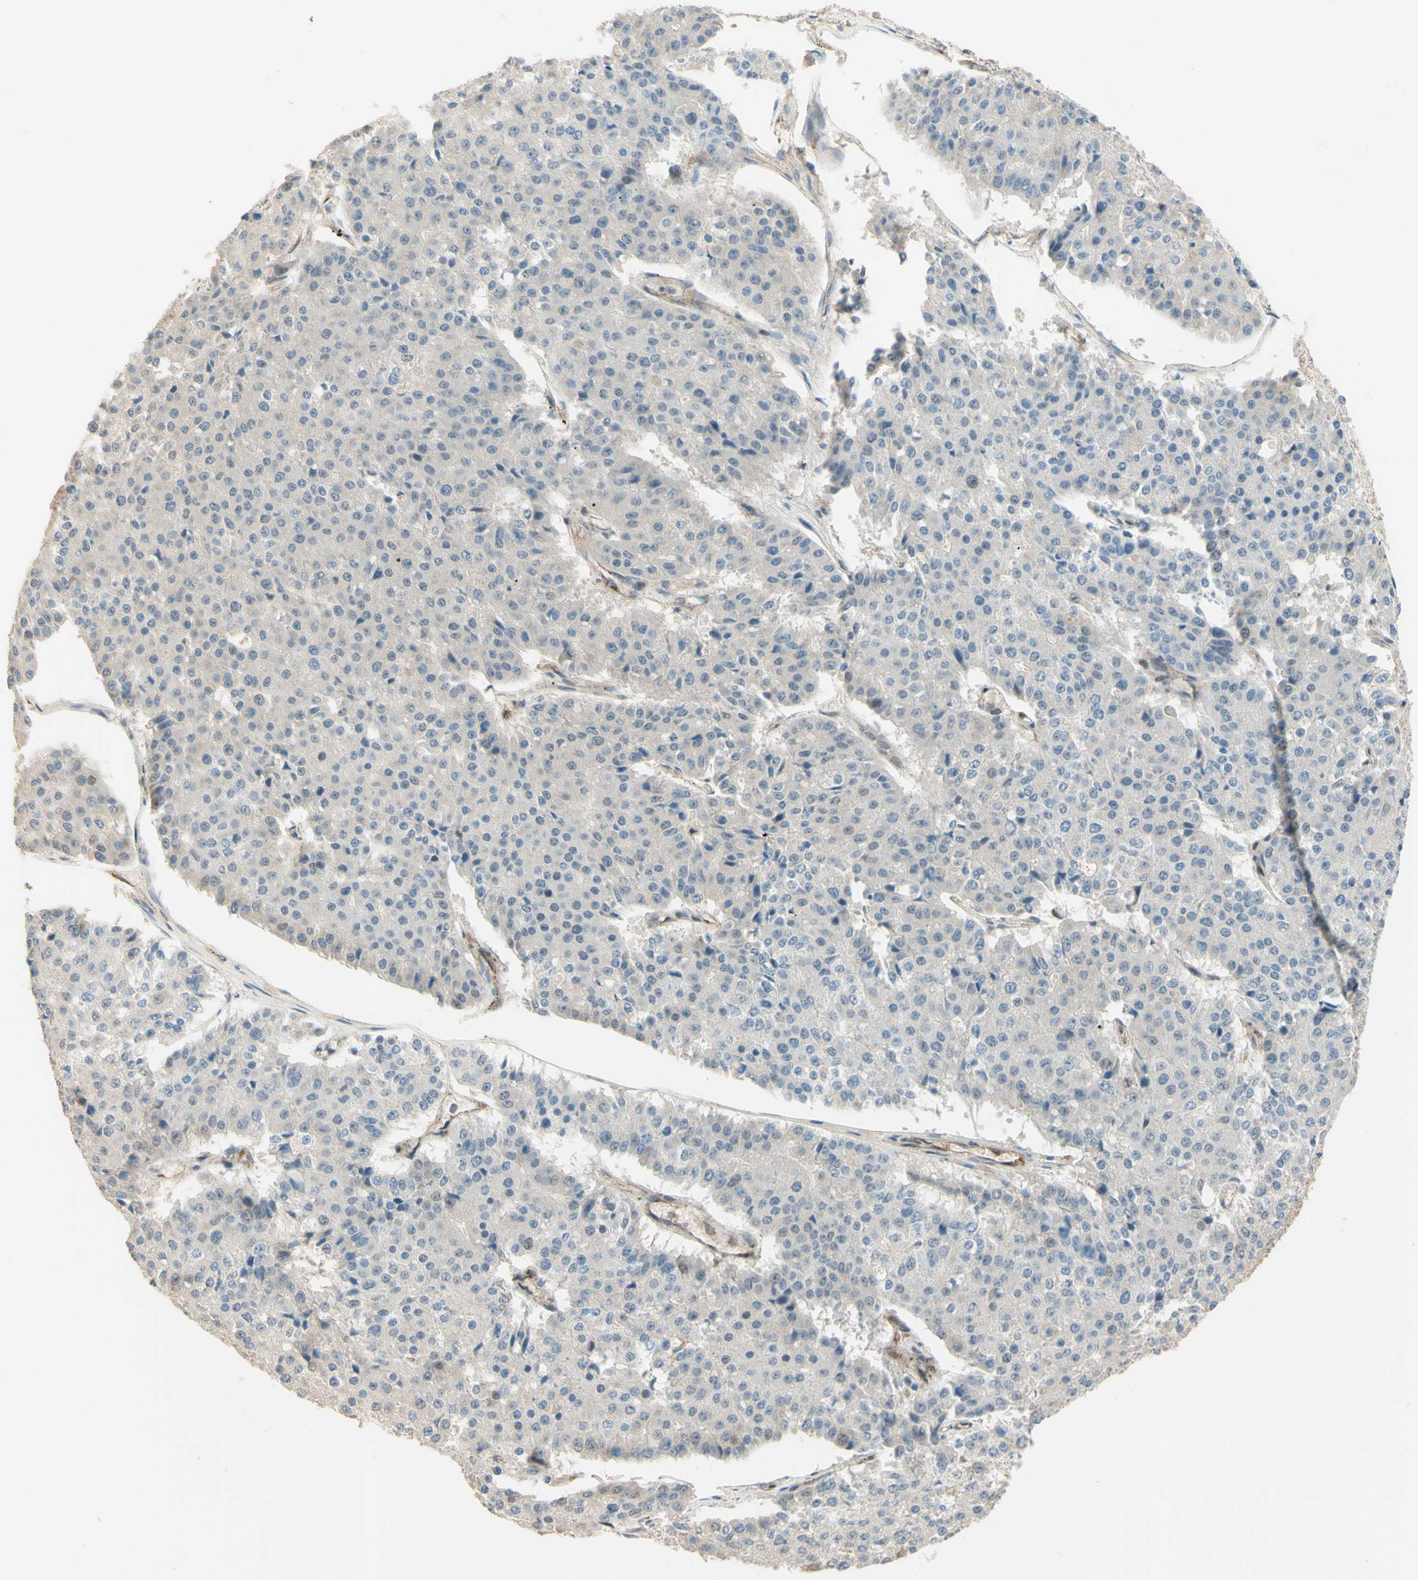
{"staining": {"intensity": "negative", "quantity": "none", "location": "none"}, "tissue": "pancreatic cancer", "cell_type": "Tumor cells", "image_type": "cancer", "snomed": [{"axis": "morphology", "description": "Adenocarcinoma, NOS"}, {"axis": "topography", "description": "Pancreas"}], "caption": "Immunohistochemistry (IHC) micrograph of human pancreatic cancer stained for a protein (brown), which reveals no expression in tumor cells.", "gene": "ANGPT2", "patient": {"sex": "male", "age": 50}}